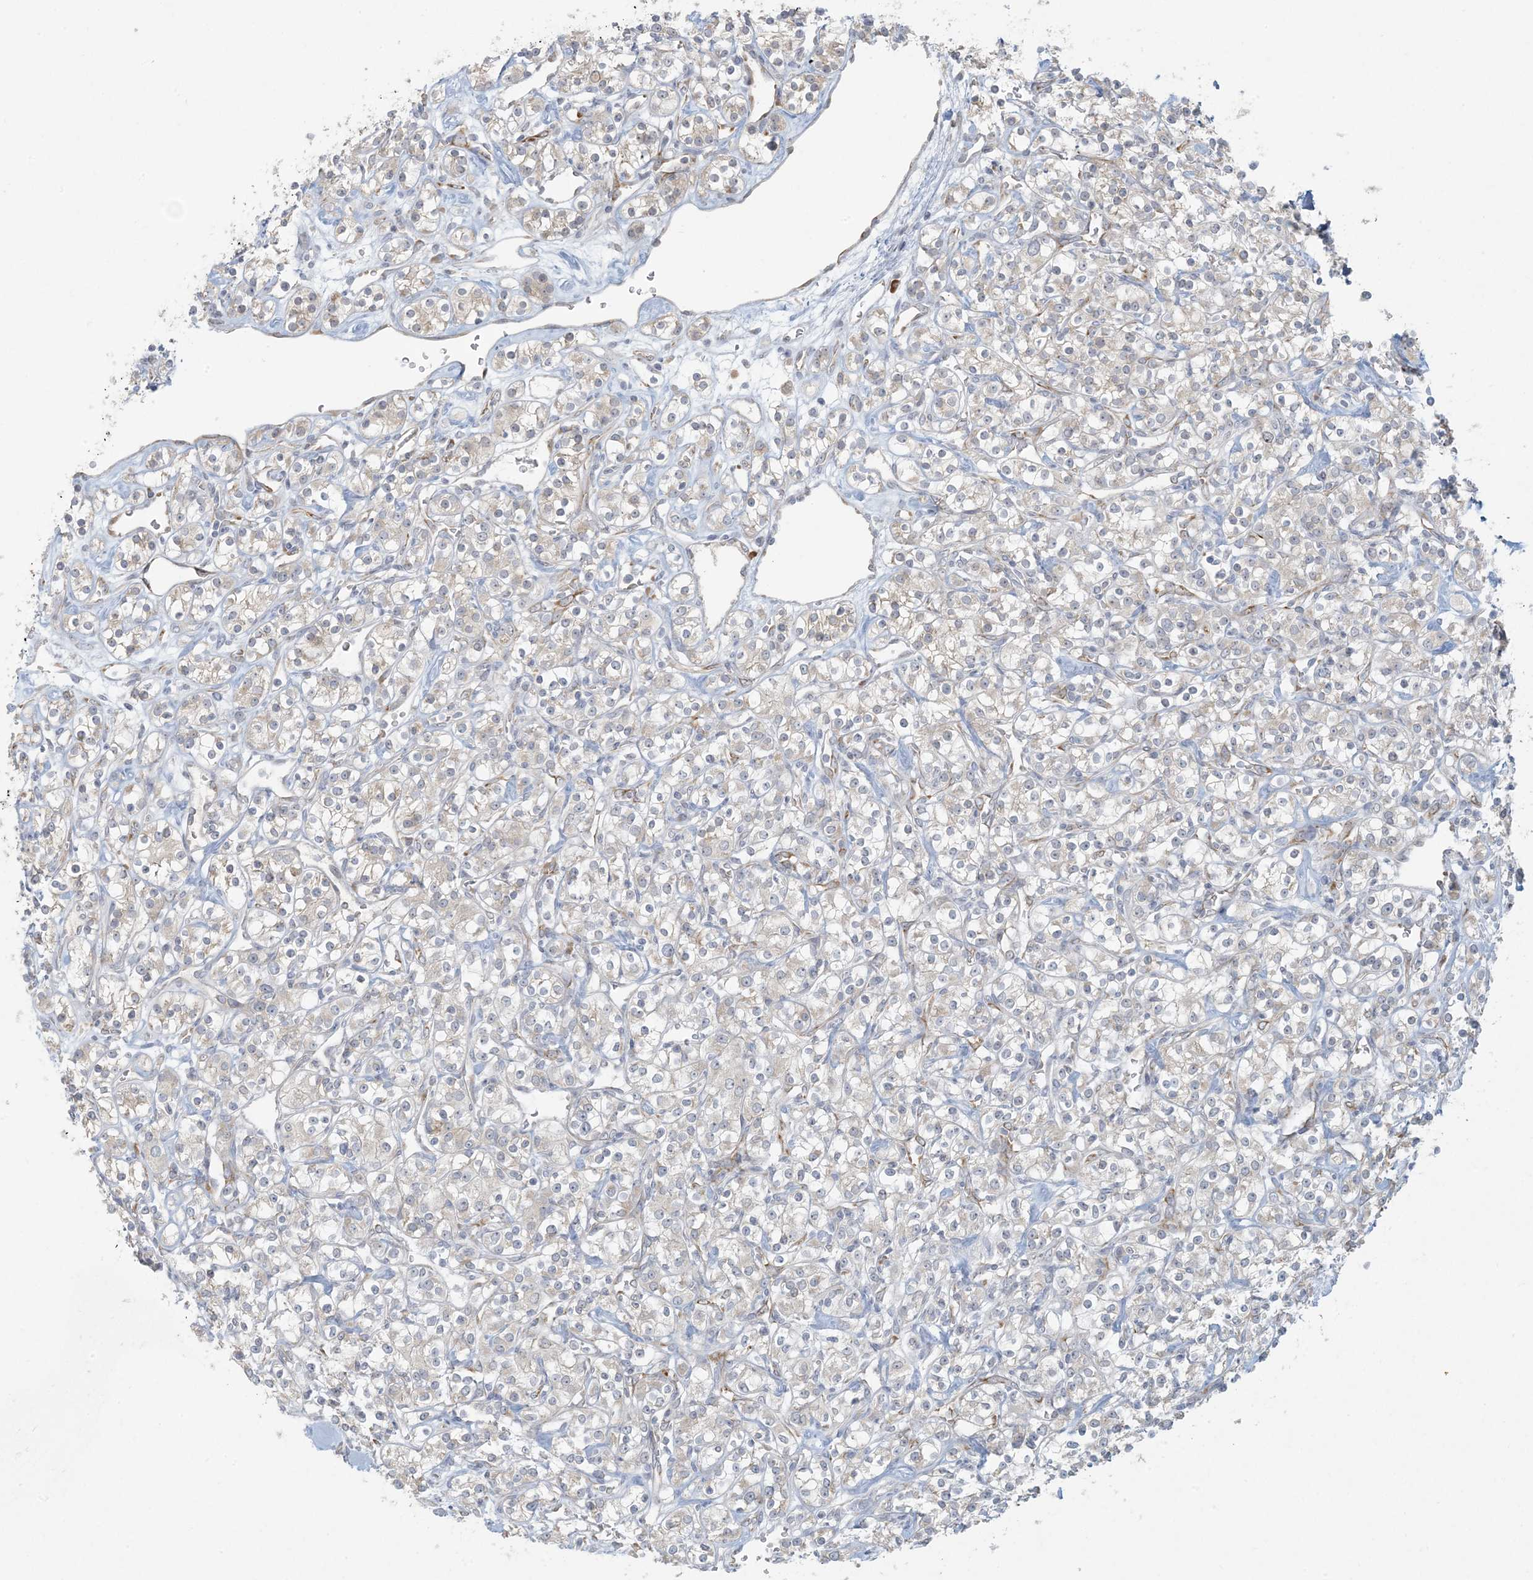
{"staining": {"intensity": "negative", "quantity": "none", "location": "none"}, "tissue": "renal cancer", "cell_type": "Tumor cells", "image_type": "cancer", "snomed": [{"axis": "morphology", "description": "Adenocarcinoma, NOS"}, {"axis": "topography", "description": "Kidney"}], "caption": "IHC micrograph of adenocarcinoma (renal) stained for a protein (brown), which demonstrates no staining in tumor cells.", "gene": "HACL1", "patient": {"sex": "male", "age": 77}}